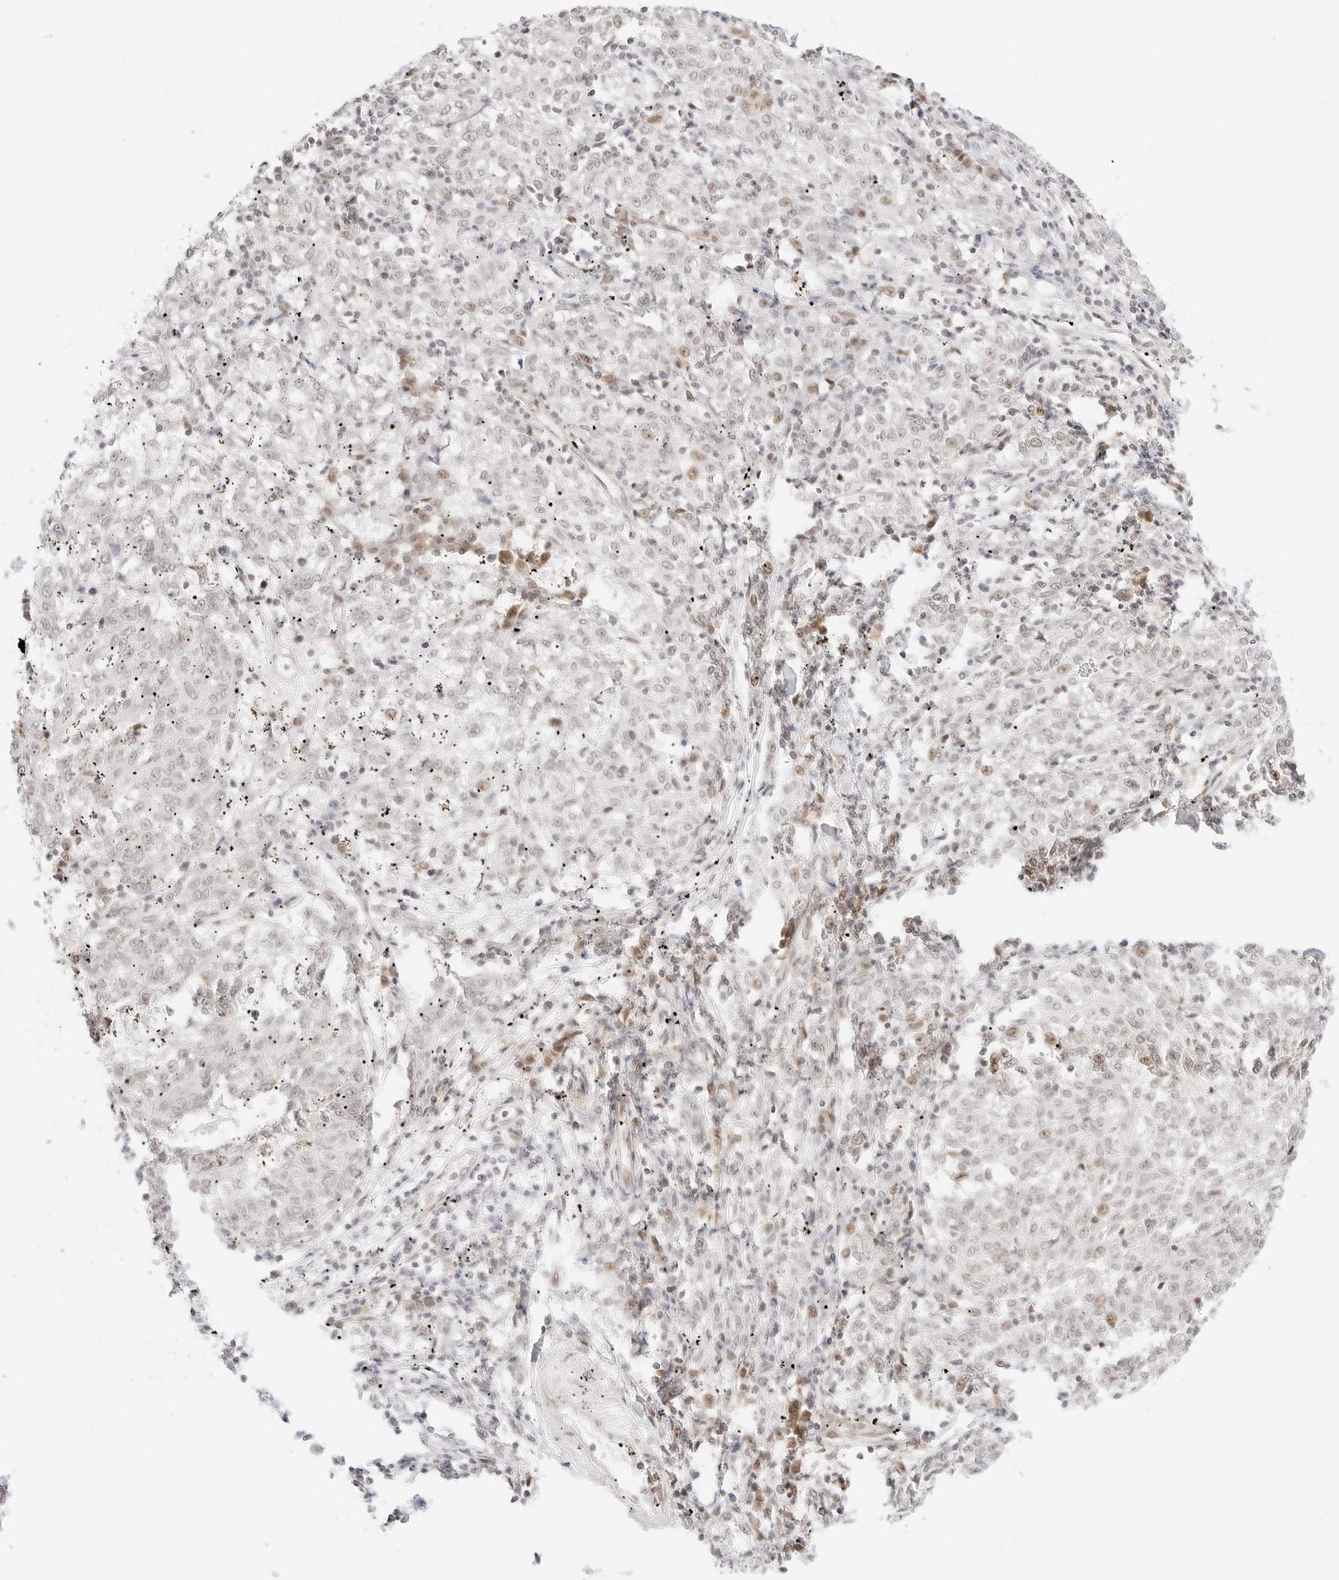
{"staining": {"intensity": "negative", "quantity": "none", "location": "none"}, "tissue": "melanoma", "cell_type": "Tumor cells", "image_type": "cancer", "snomed": [{"axis": "morphology", "description": "Malignant melanoma, NOS"}, {"axis": "topography", "description": "Skin"}], "caption": "This photomicrograph is of malignant melanoma stained with IHC to label a protein in brown with the nuclei are counter-stained blue. There is no staining in tumor cells. (DAB IHC visualized using brightfield microscopy, high magnification).", "gene": "ITGA6", "patient": {"sex": "female", "age": 72}}